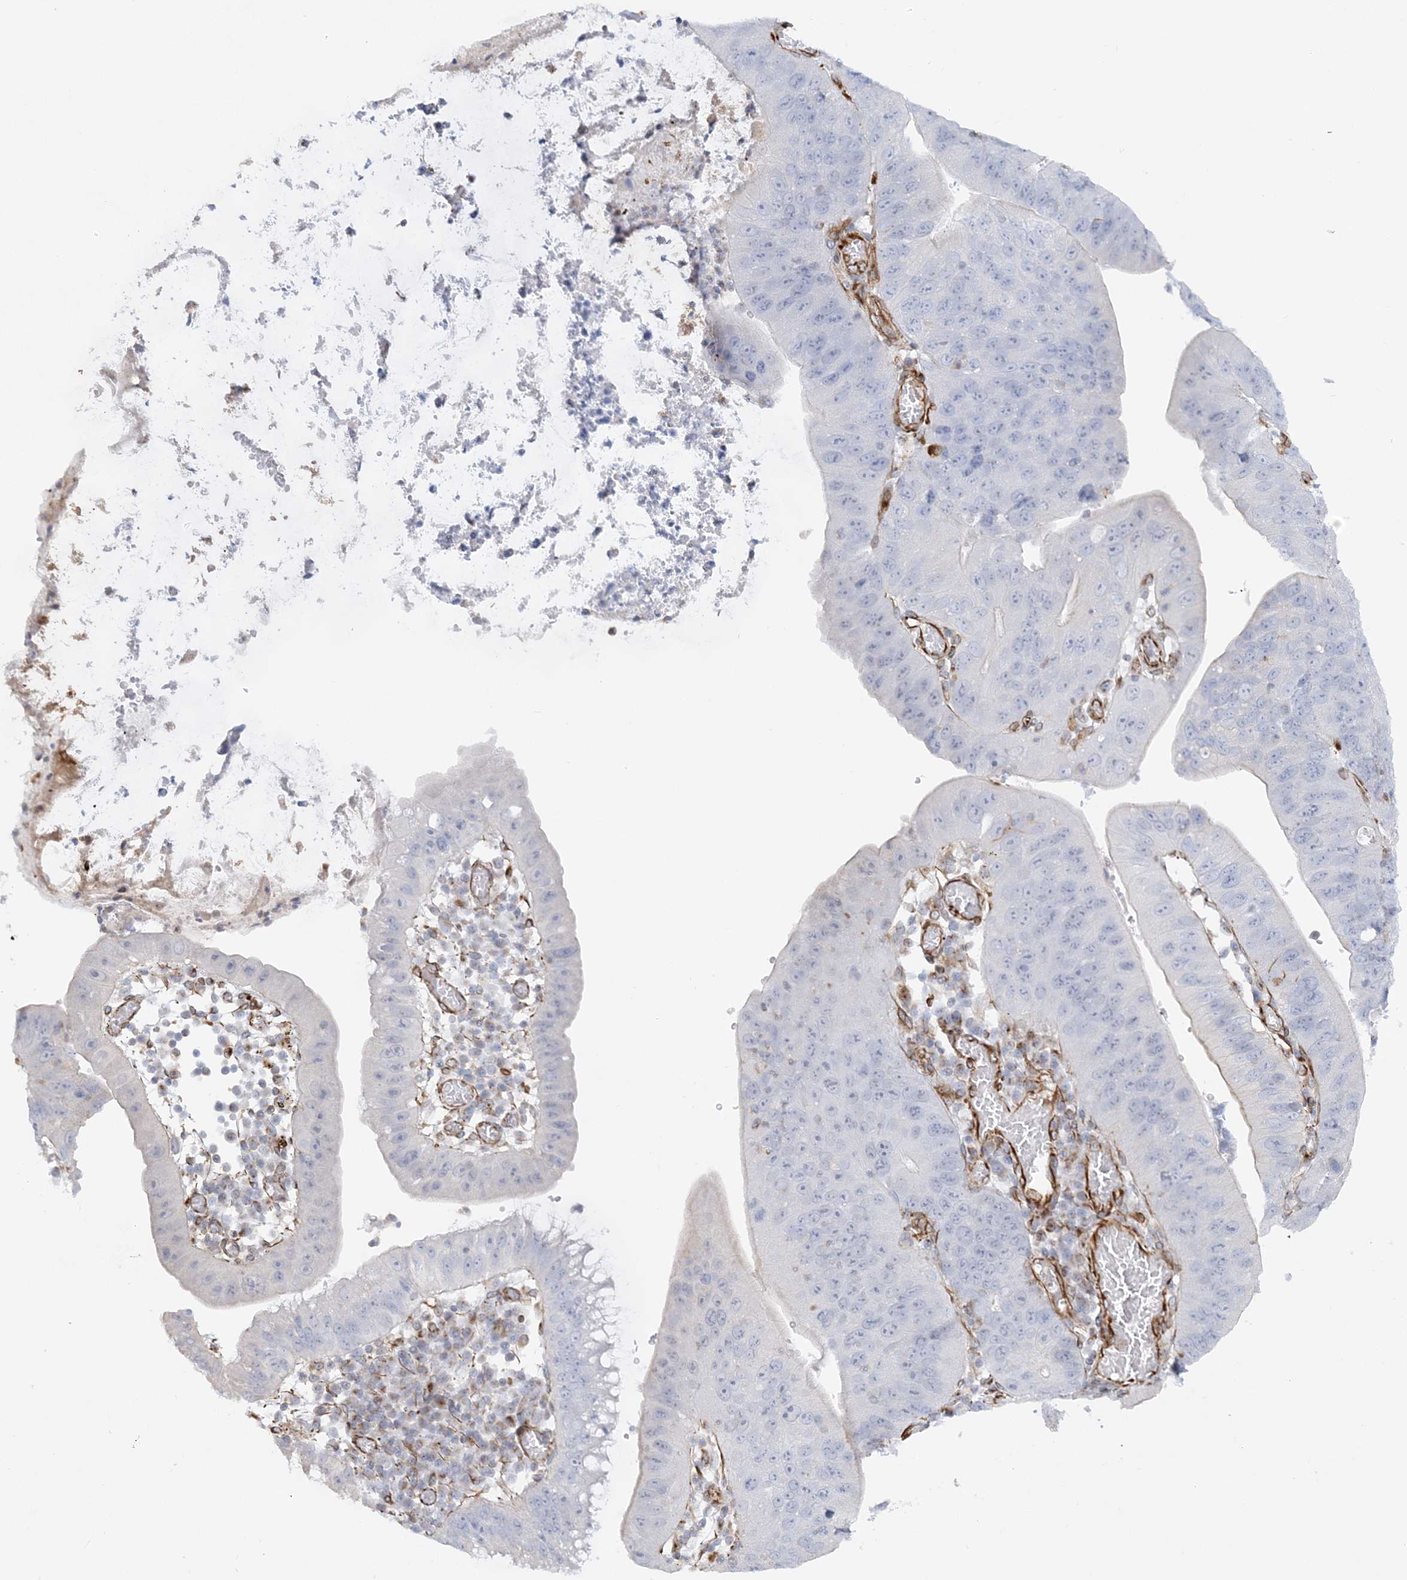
{"staining": {"intensity": "negative", "quantity": "none", "location": "none"}, "tissue": "stomach cancer", "cell_type": "Tumor cells", "image_type": "cancer", "snomed": [{"axis": "morphology", "description": "Adenocarcinoma, NOS"}, {"axis": "topography", "description": "Stomach"}], "caption": "Stomach cancer was stained to show a protein in brown. There is no significant expression in tumor cells.", "gene": "SCLT1", "patient": {"sex": "male", "age": 59}}